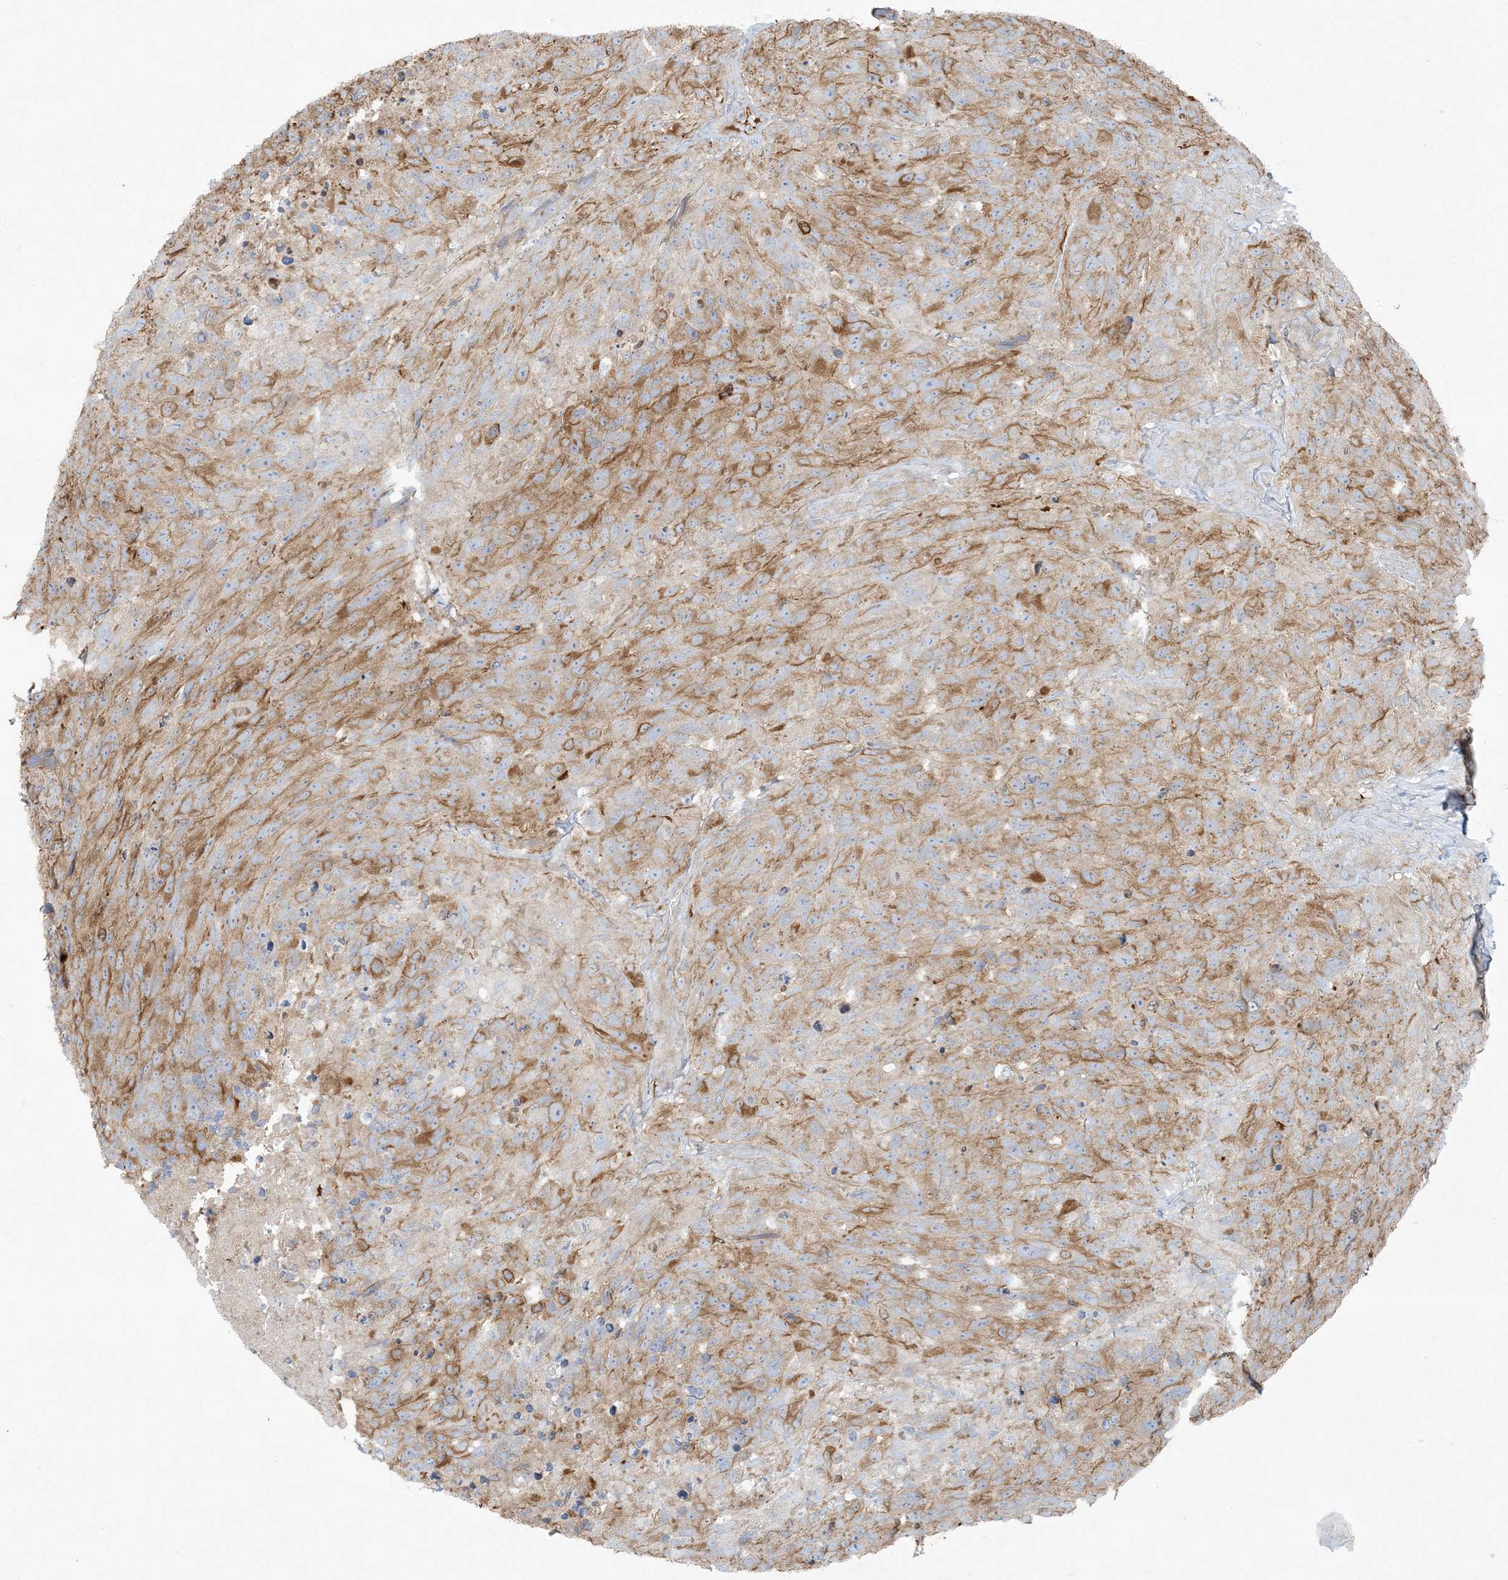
{"staining": {"intensity": "moderate", "quantity": "25%-75%", "location": "cytoplasmic/membranous"}, "tissue": "glioma", "cell_type": "Tumor cells", "image_type": "cancer", "snomed": [{"axis": "morphology", "description": "Glioma, malignant, High grade"}, {"axis": "topography", "description": "Brain"}], "caption": "This micrograph reveals IHC staining of glioma, with medium moderate cytoplasmic/membranous staining in approximately 25%-75% of tumor cells.", "gene": "PIK3R4", "patient": {"sex": "male", "age": 69}}